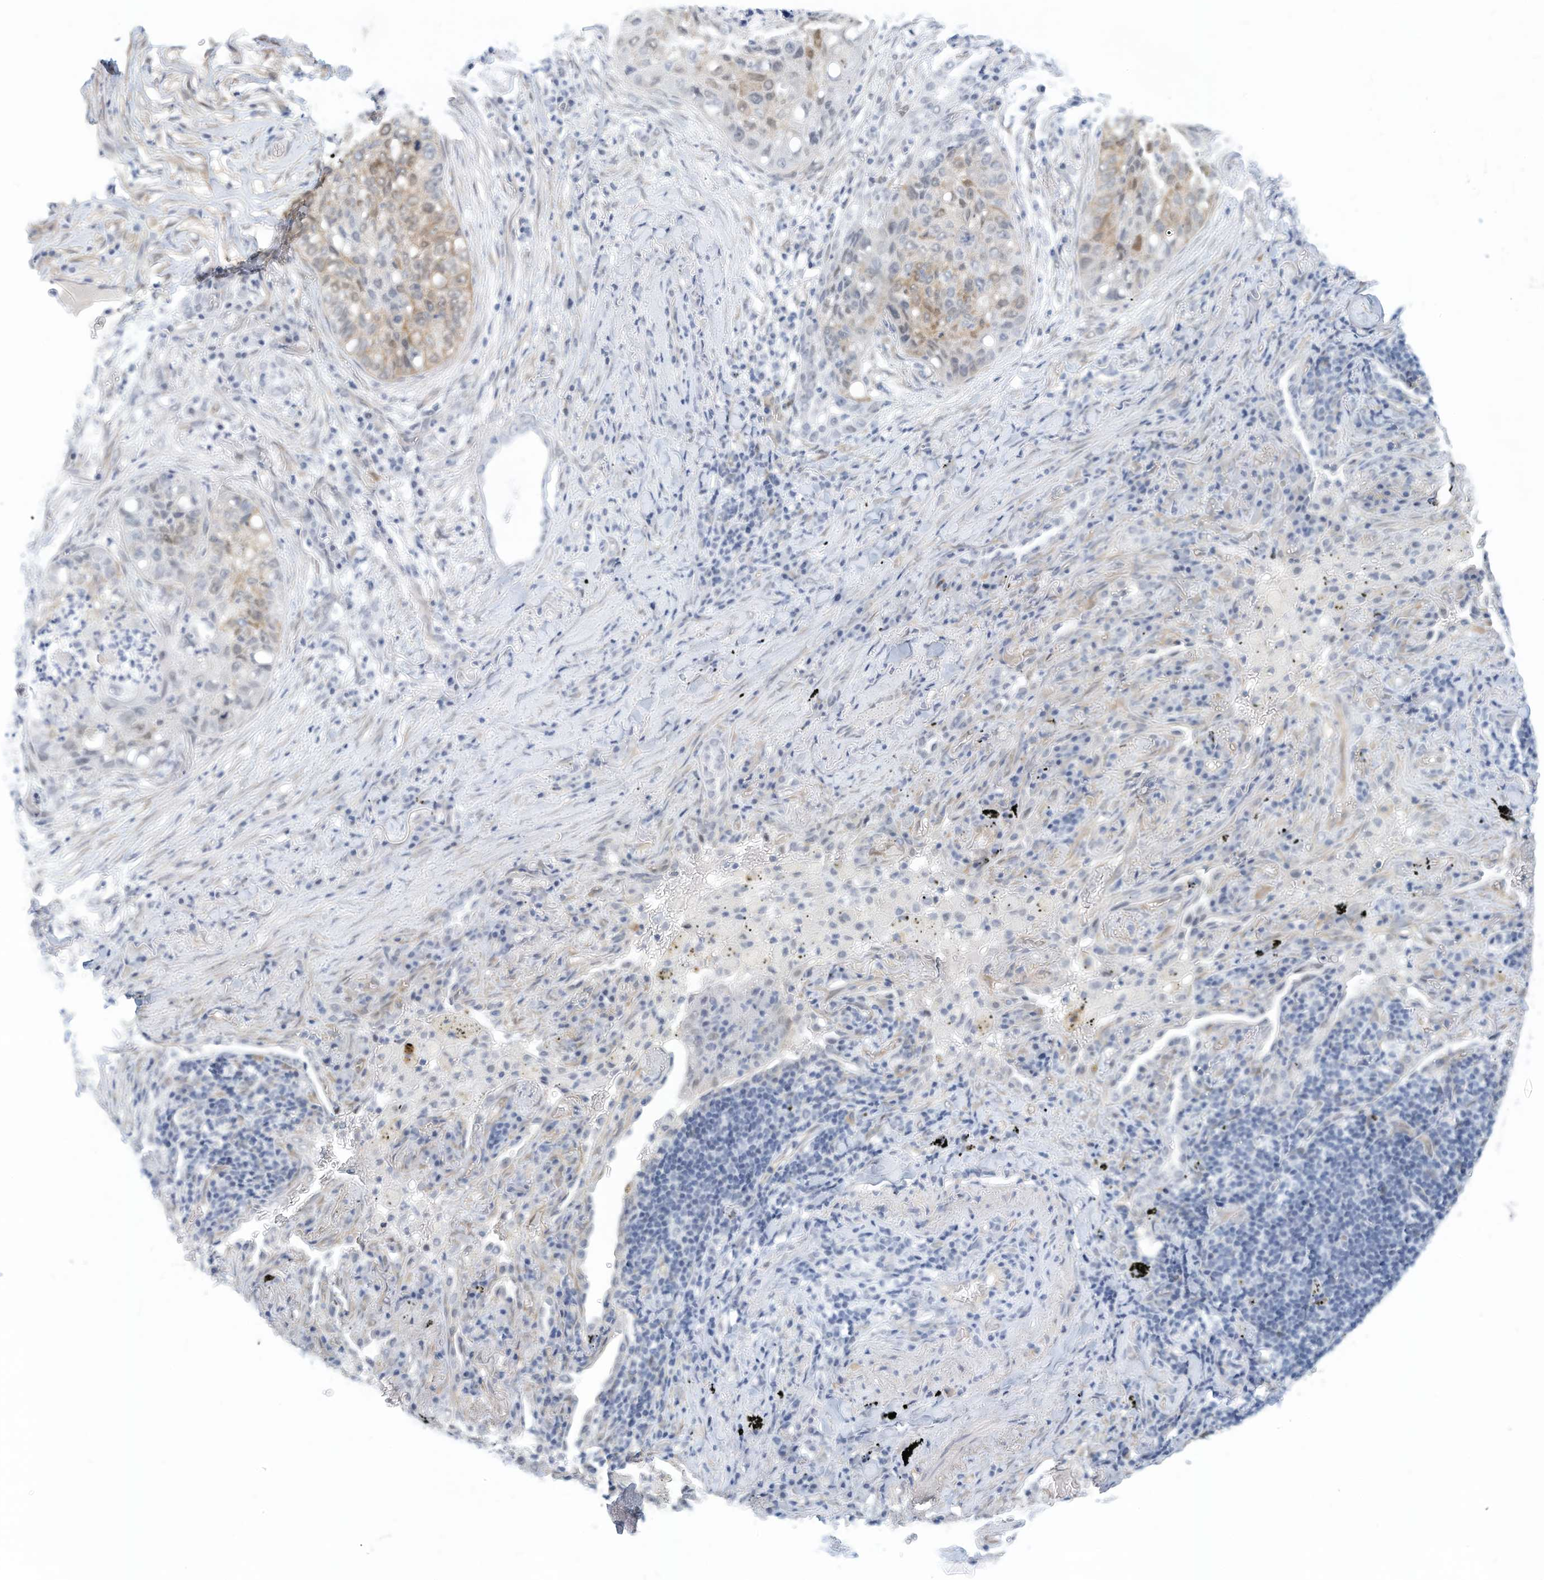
{"staining": {"intensity": "weak", "quantity": "<25%", "location": "cytoplasmic/membranous"}, "tissue": "lung cancer", "cell_type": "Tumor cells", "image_type": "cancer", "snomed": [{"axis": "morphology", "description": "Squamous cell carcinoma, NOS"}, {"axis": "topography", "description": "Lung"}], "caption": "DAB immunohistochemical staining of lung cancer demonstrates no significant staining in tumor cells.", "gene": "ARHGAP28", "patient": {"sex": "female", "age": 63}}